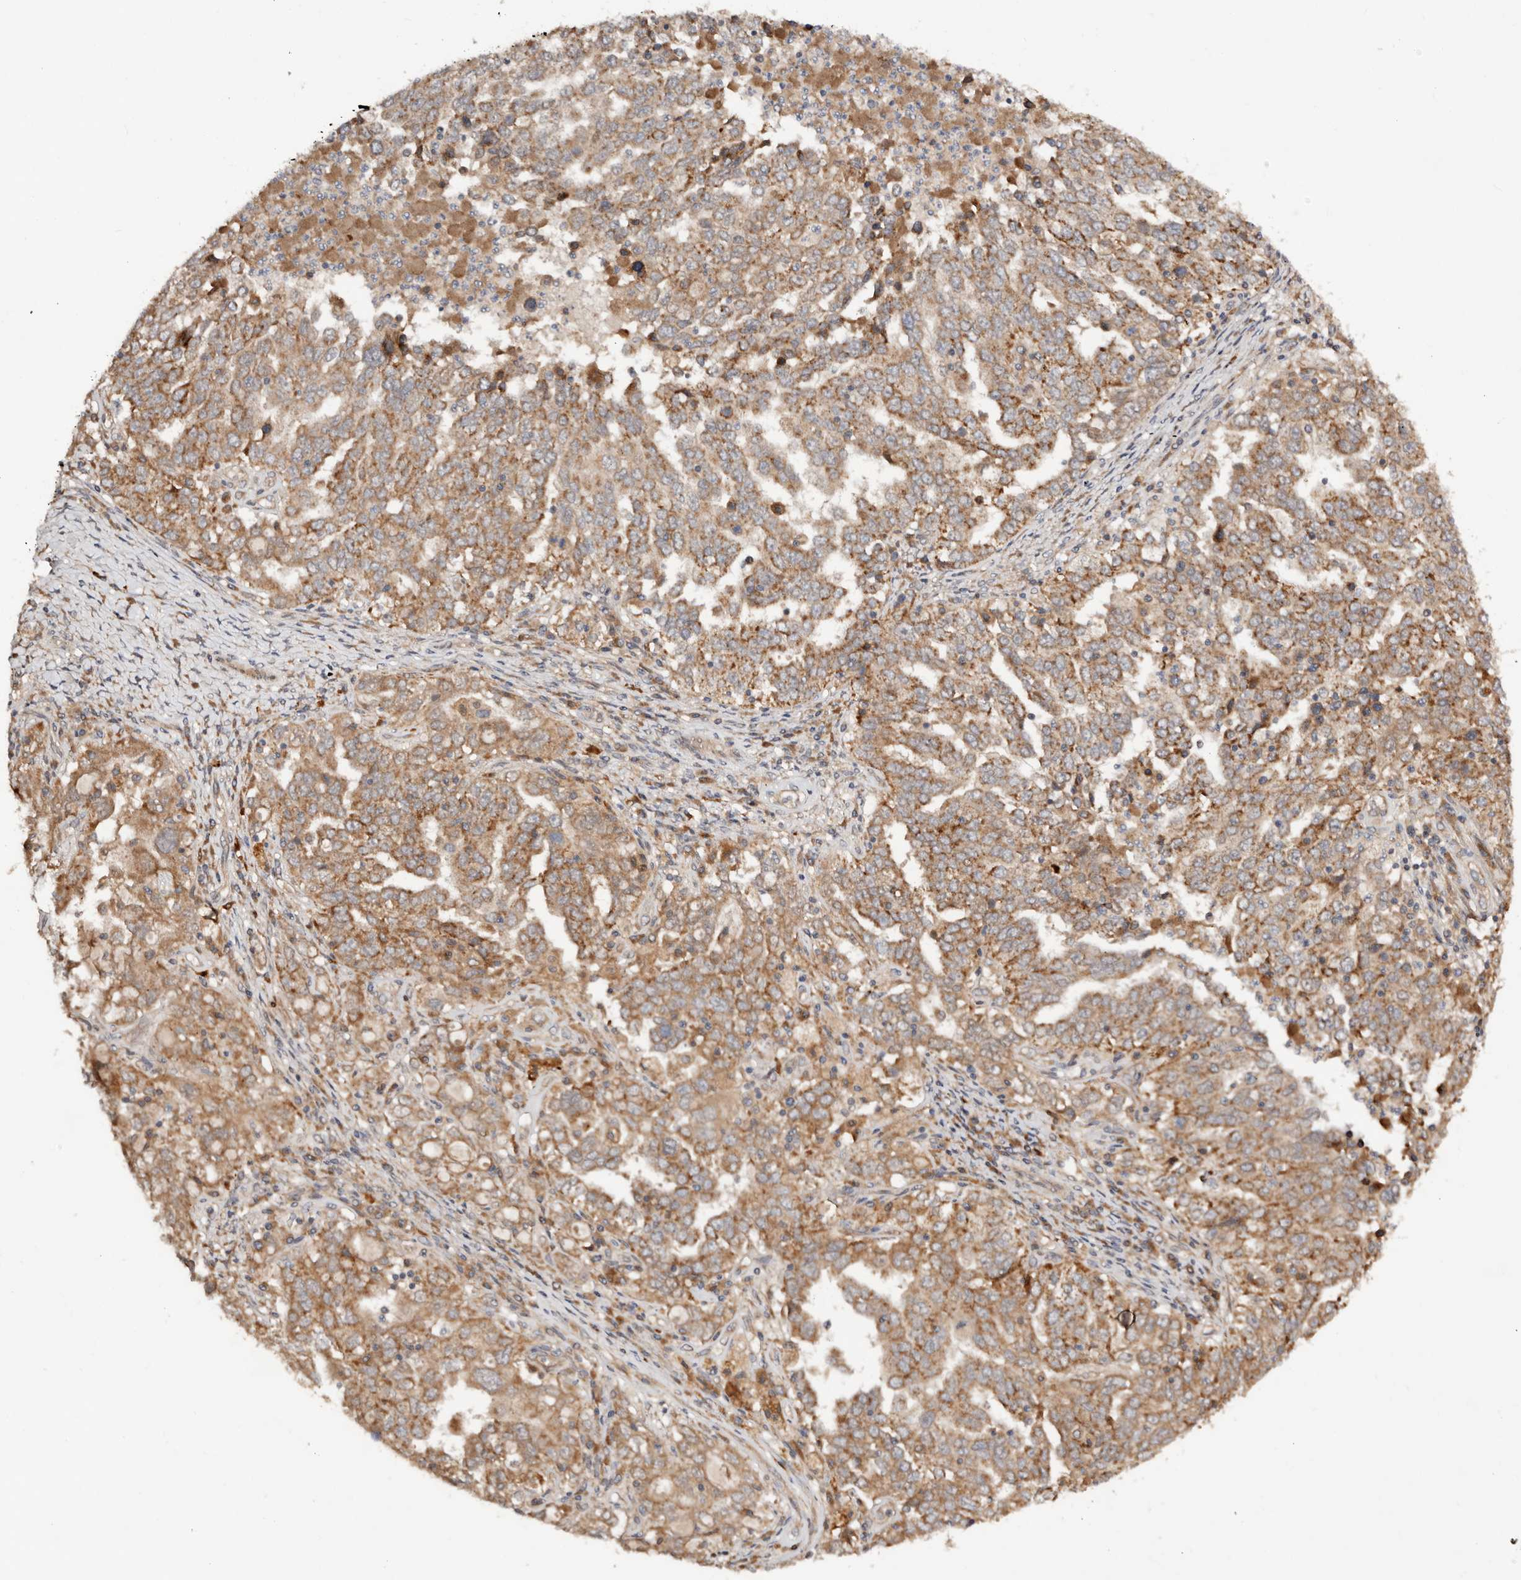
{"staining": {"intensity": "moderate", "quantity": ">75%", "location": "cytoplasmic/membranous"}, "tissue": "ovarian cancer", "cell_type": "Tumor cells", "image_type": "cancer", "snomed": [{"axis": "morphology", "description": "Carcinoma, endometroid"}, {"axis": "topography", "description": "Ovary"}], "caption": "This histopathology image demonstrates immunohistochemistry staining of human ovarian cancer (endometroid carcinoma), with medium moderate cytoplasmic/membranous expression in approximately >75% of tumor cells.", "gene": "DENND11", "patient": {"sex": "female", "age": 62}}